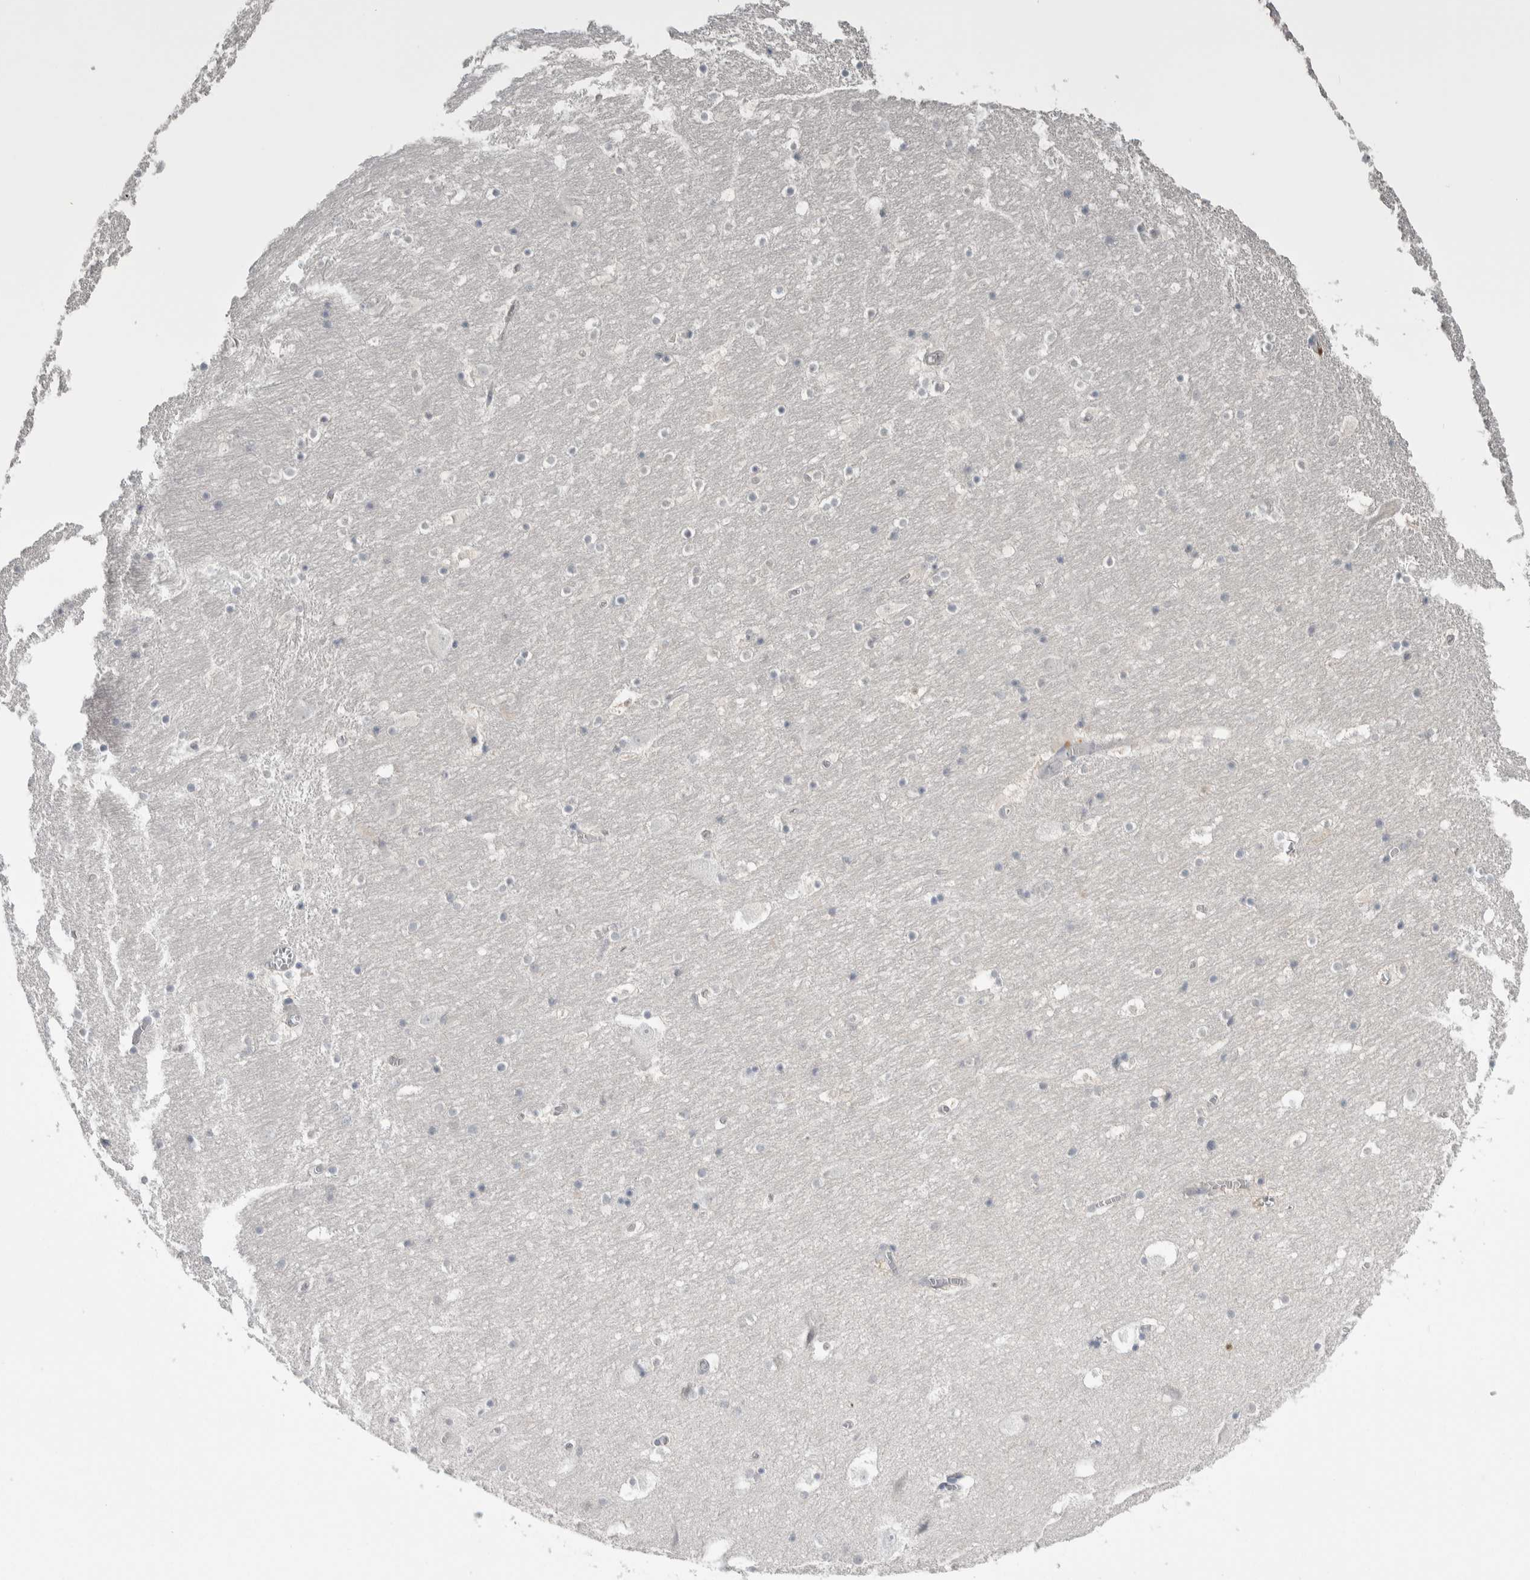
{"staining": {"intensity": "moderate", "quantity": "<25%", "location": "cytoplasmic/membranous,nuclear"}, "tissue": "hippocampus", "cell_type": "Glial cells", "image_type": "normal", "snomed": [{"axis": "morphology", "description": "Normal tissue, NOS"}, {"axis": "topography", "description": "Hippocampus"}], "caption": "The immunohistochemical stain labels moderate cytoplasmic/membranous,nuclear positivity in glial cells of normal hippocampus. (DAB IHC with brightfield microscopy, high magnification).", "gene": "HTATIP2", "patient": {"sex": "male", "age": 45}}